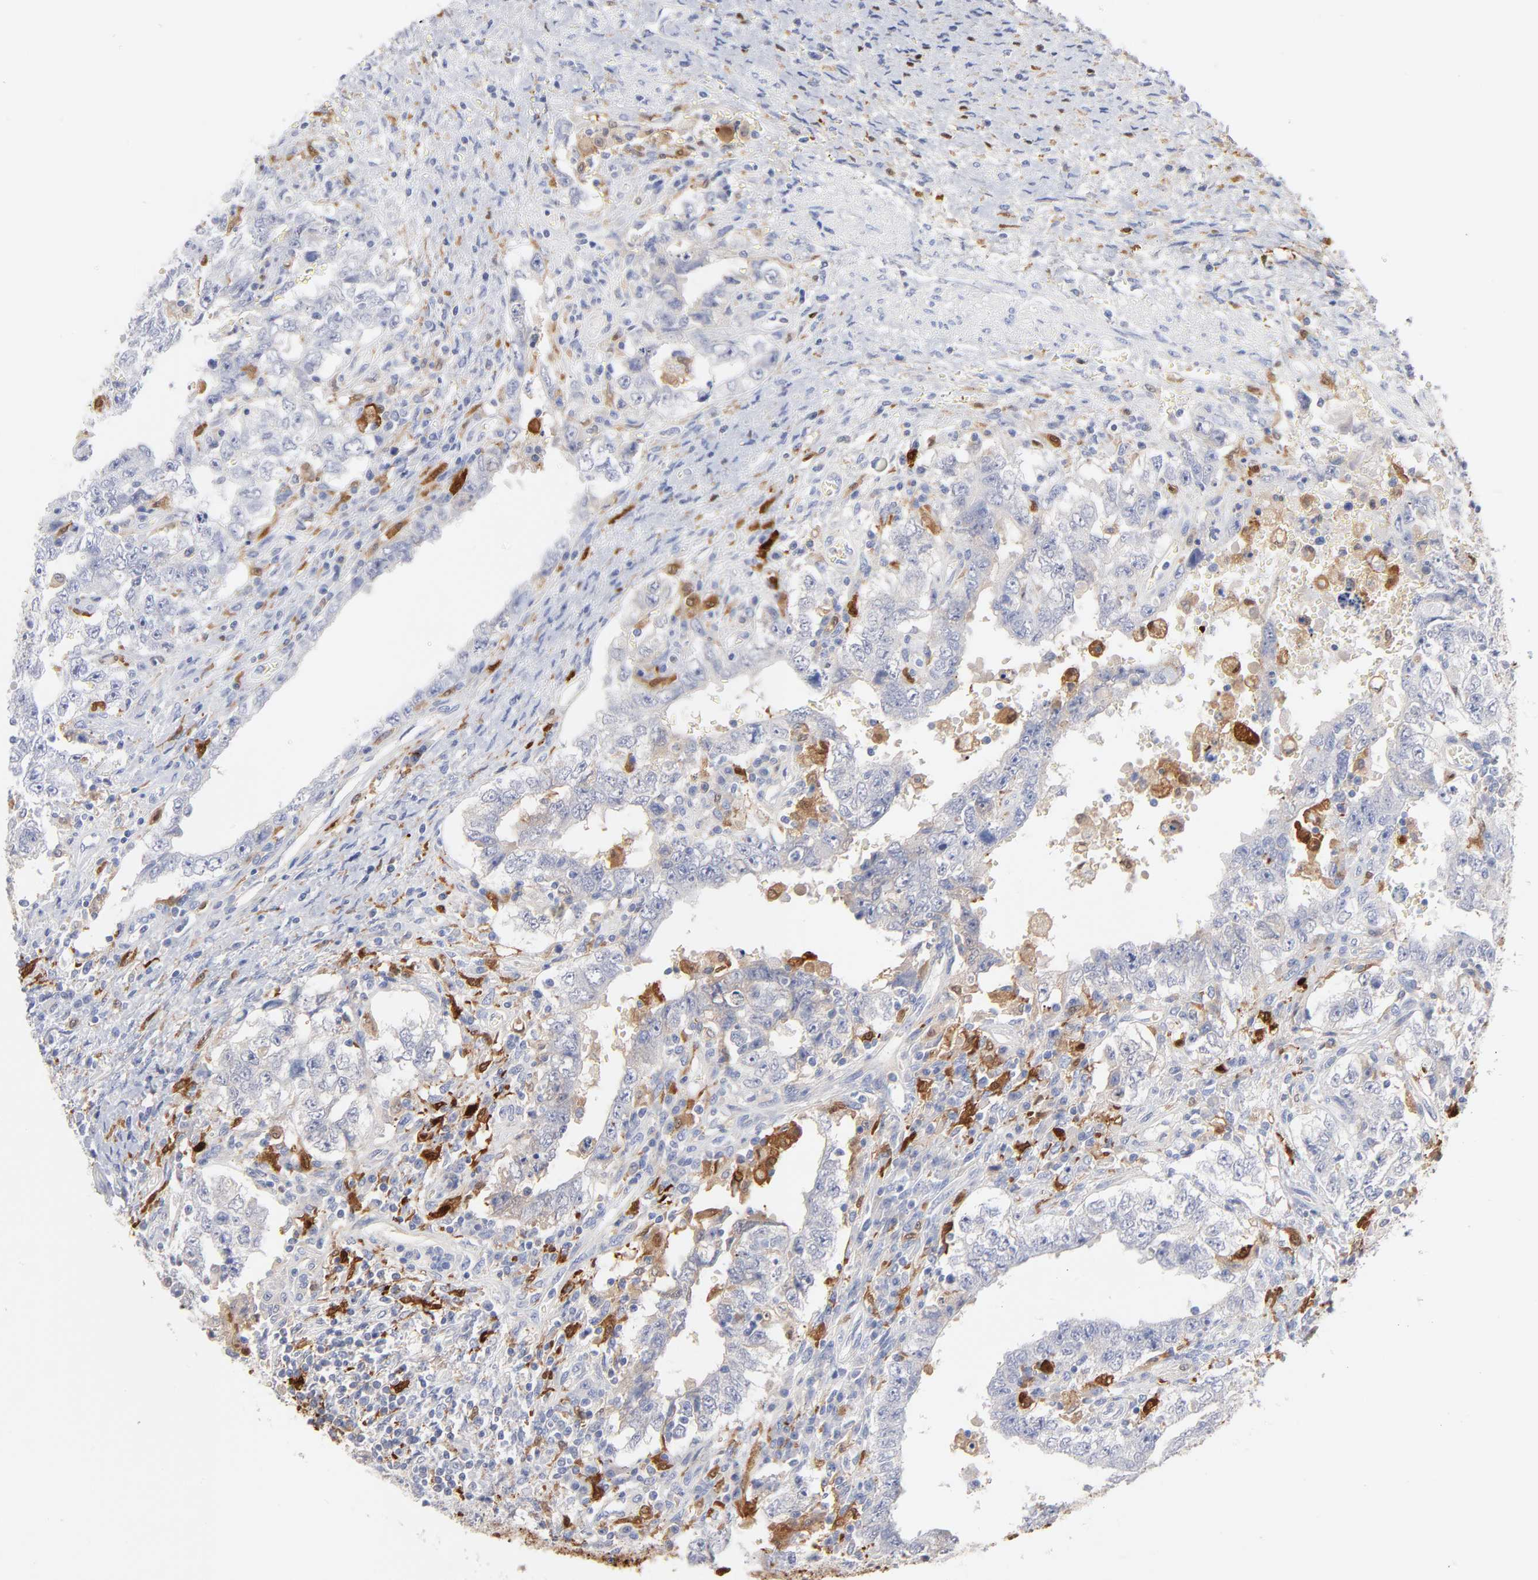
{"staining": {"intensity": "negative", "quantity": "none", "location": "none"}, "tissue": "testis cancer", "cell_type": "Tumor cells", "image_type": "cancer", "snomed": [{"axis": "morphology", "description": "Carcinoma, Embryonal, NOS"}, {"axis": "topography", "description": "Testis"}], "caption": "DAB immunohistochemical staining of testis cancer shows no significant expression in tumor cells.", "gene": "IFIT2", "patient": {"sex": "male", "age": 26}}